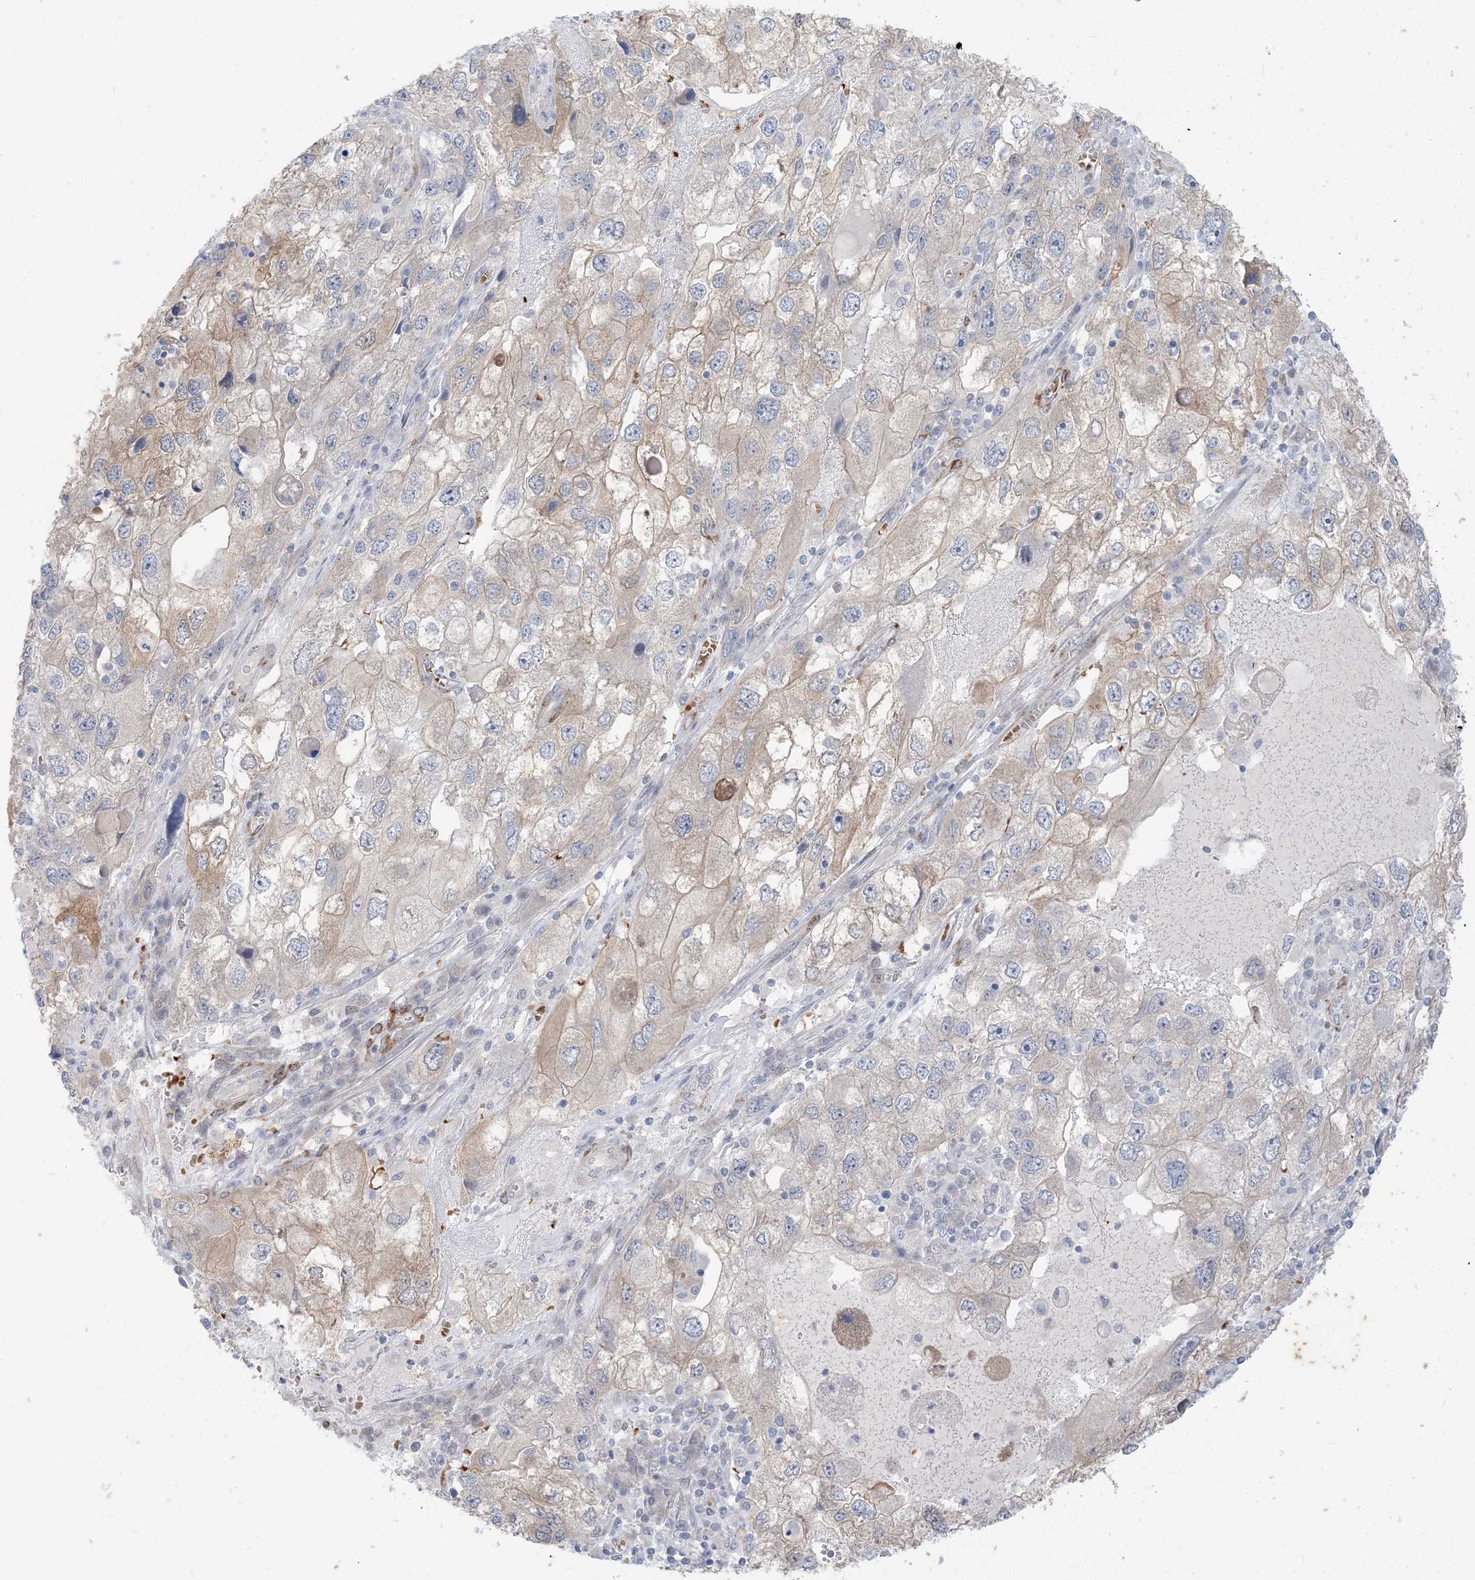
{"staining": {"intensity": "weak", "quantity": "<25%", "location": "cytoplasmic/membranous"}, "tissue": "endometrial cancer", "cell_type": "Tumor cells", "image_type": "cancer", "snomed": [{"axis": "morphology", "description": "Adenocarcinoma, NOS"}, {"axis": "topography", "description": "Endometrium"}], "caption": "The micrograph reveals no significant expression in tumor cells of endometrial cancer.", "gene": "RIN1", "patient": {"sex": "female", "age": 49}}